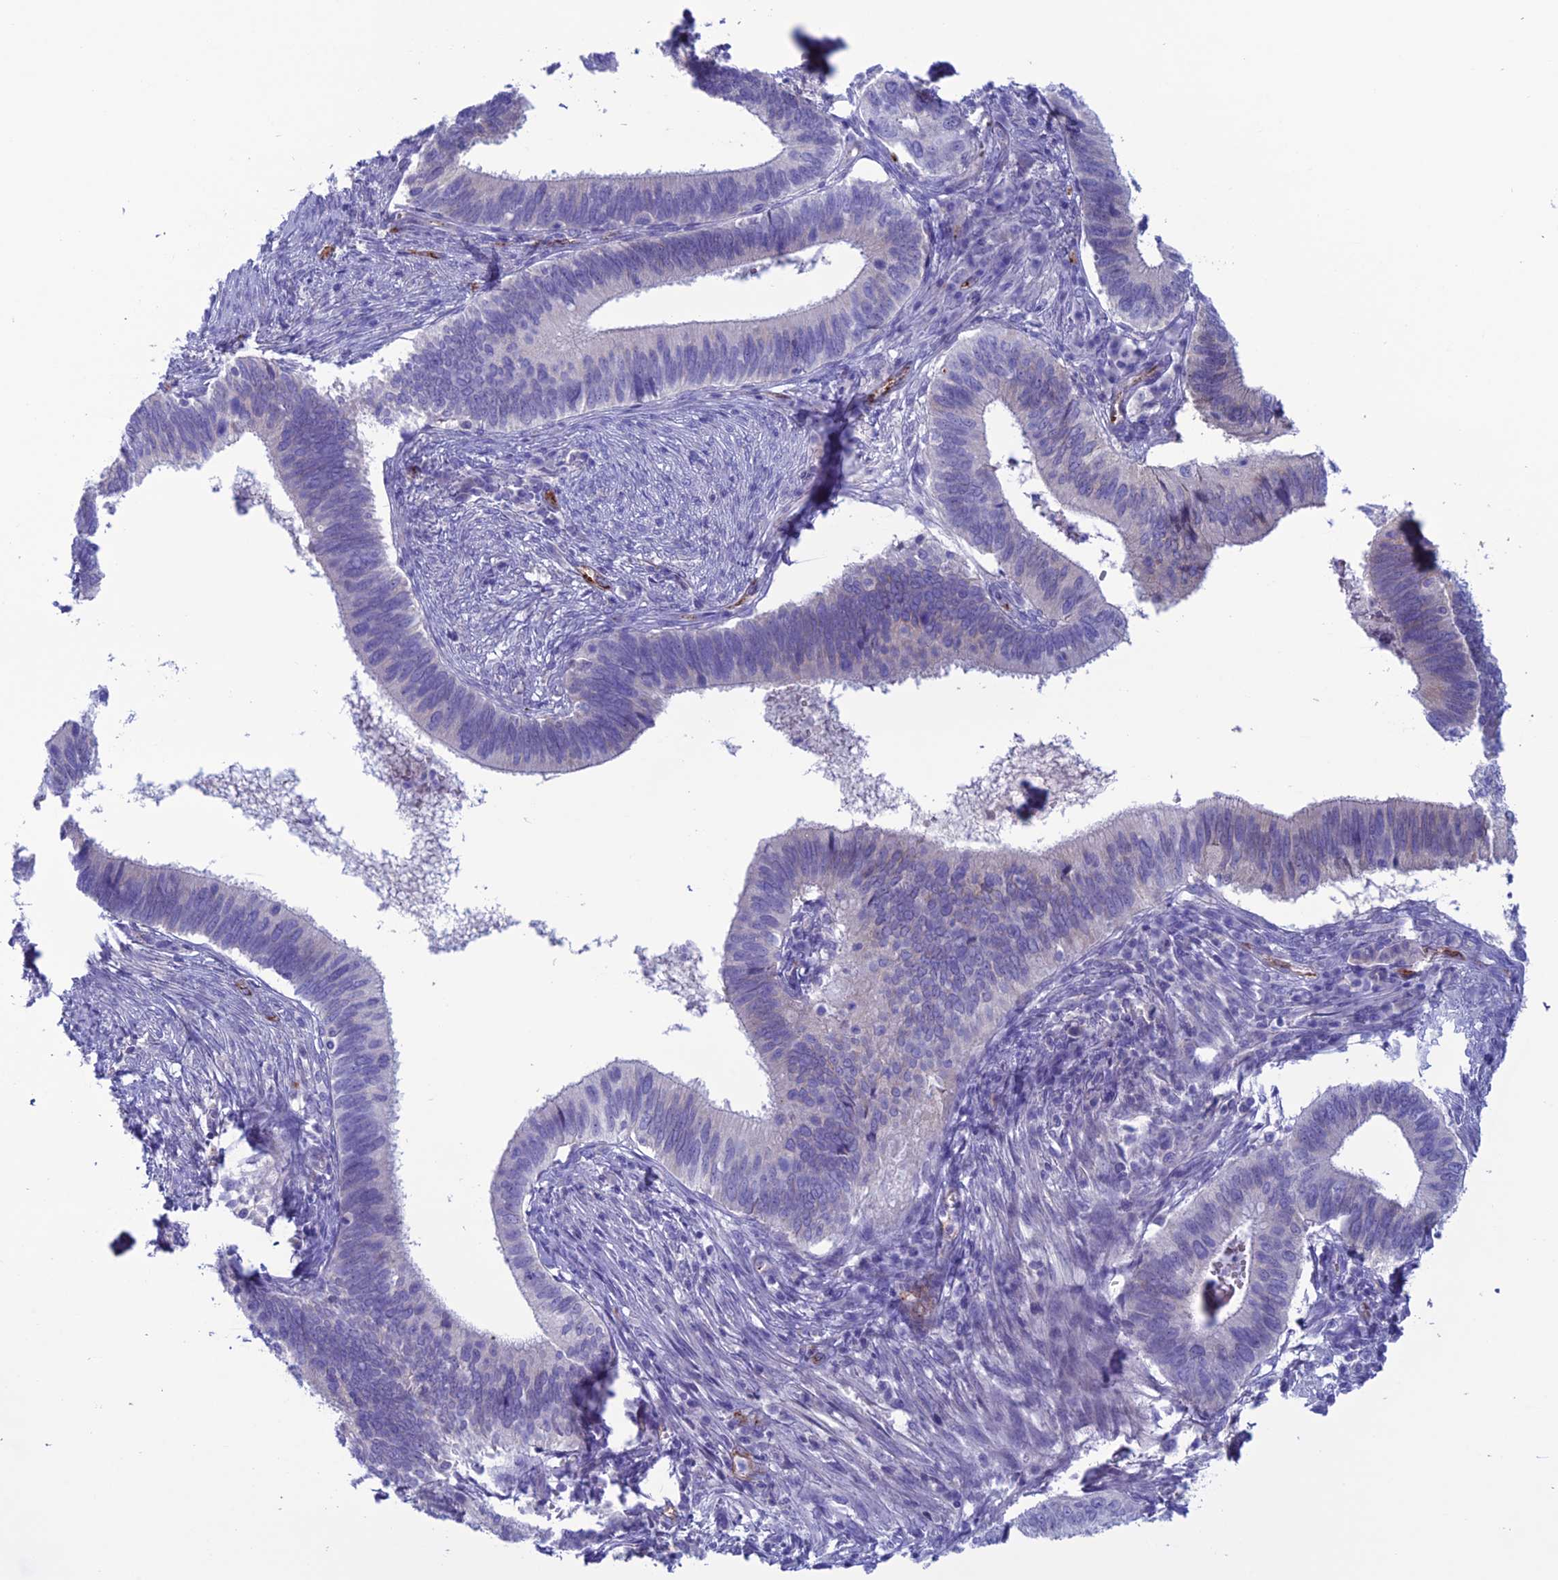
{"staining": {"intensity": "negative", "quantity": "none", "location": "none"}, "tissue": "cervical cancer", "cell_type": "Tumor cells", "image_type": "cancer", "snomed": [{"axis": "morphology", "description": "Adenocarcinoma, NOS"}, {"axis": "topography", "description": "Cervix"}], "caption": "Photomicrograph shows no significant protein expression in tumor cells of cervical adenocarcinoma.", "gene": "CDC42EP5", "patient": {"sex": "female", "age": 42}}